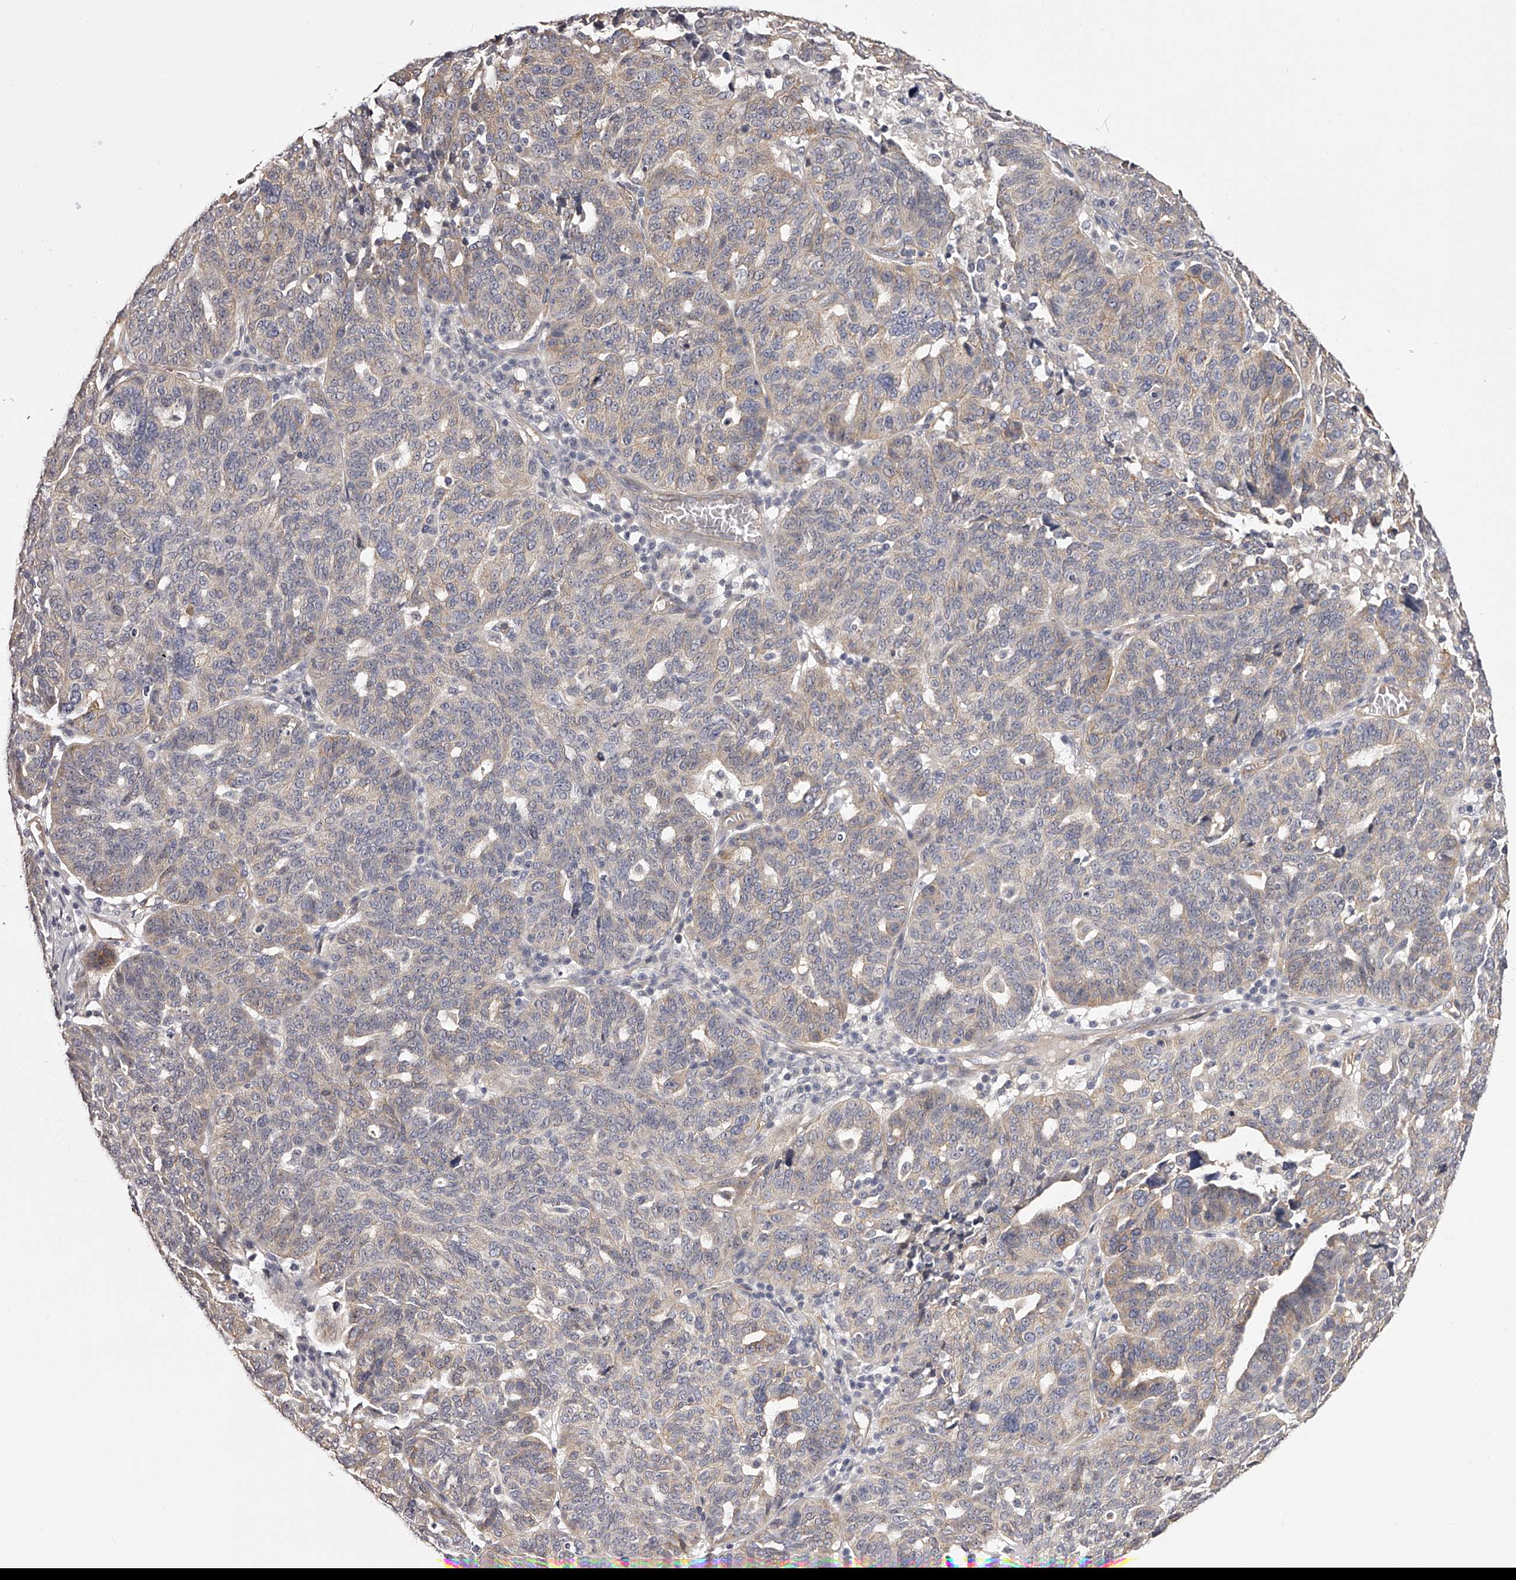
{"staining": {"intensity": "weak", "quantity": "25%-75%", "location": "cytoplasmic/membranous"}, "tissue": "ovarian cancer", "cell_type": "Tumor cells", "image_type": "cancer", "snomed": [{"axis": "morphology", "description": "Cystadenocarcinoma, serous, NOS"}, {"axis": "topography", "description": "Ovary"}], "caption": "Tumor cells demonstrate weak cytoplasmic/membranous staining in about 25%-75% of cells in serous cystadenocarcinoma (ovarian).", "gene": "LTV1", "patient": {"sex": "female", "age": 59}}